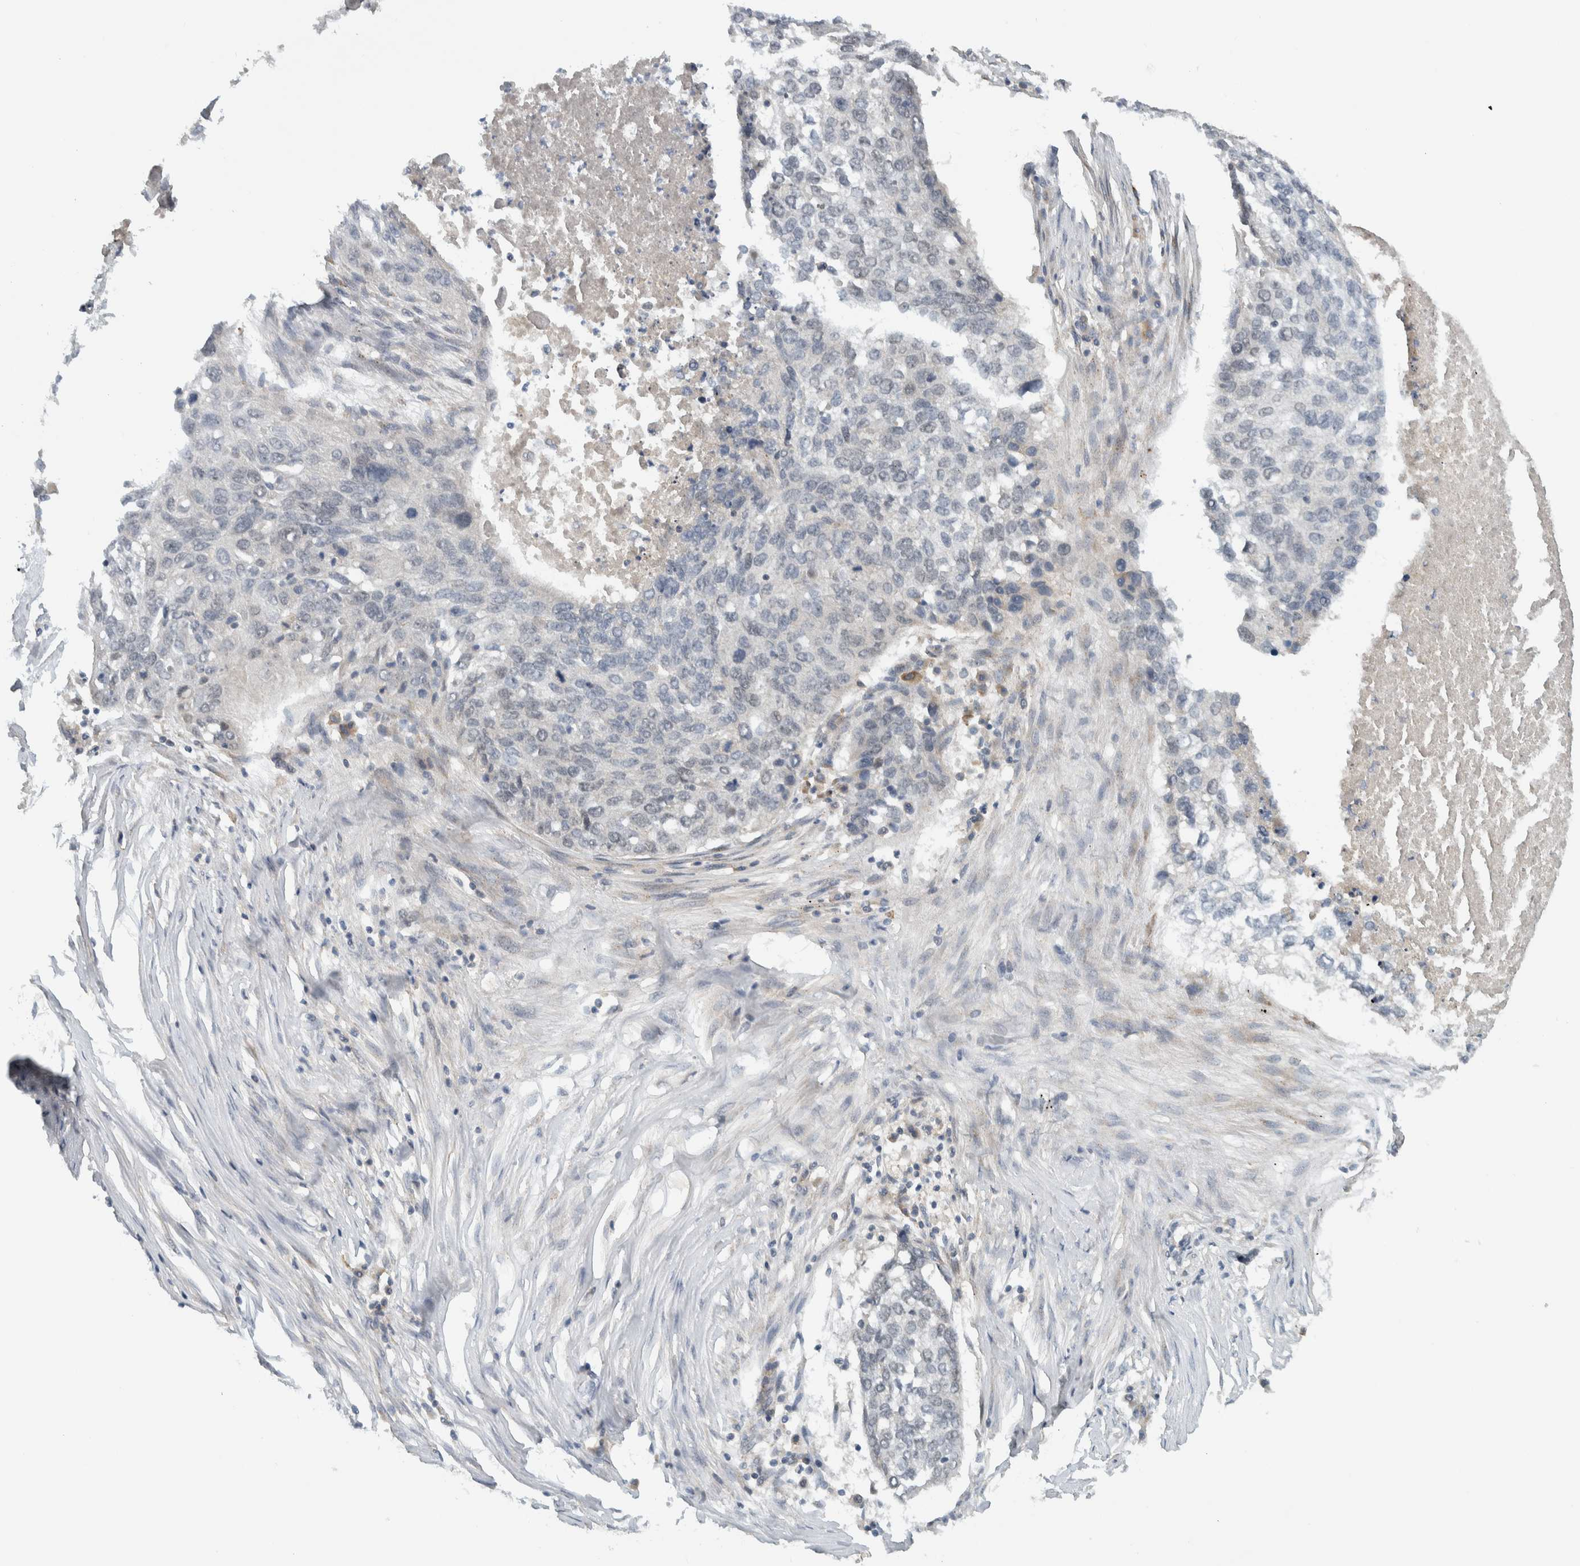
{"staining": {"intensity": "negative", "quantity": "none", "location": "none"}, "tissue": "lung cancer", "cell_type": "Tumor cells", "image_type": "cancer", "snomed": [{"axis": "morphology", "description": "Squamous cell carcinoma, NOS"}, {"axis": "topography", "description": "Lung"}], "caption": "This is a image of IHC staining of lung squamous cell carcinoma, which shows no expression in tumor cells. The staining is performed using DAB brown chromogen with nuclei counter-stained in using hematoxylin.", "gene": "MPRIP", "patient": {"sex": "female", "age": 63}}